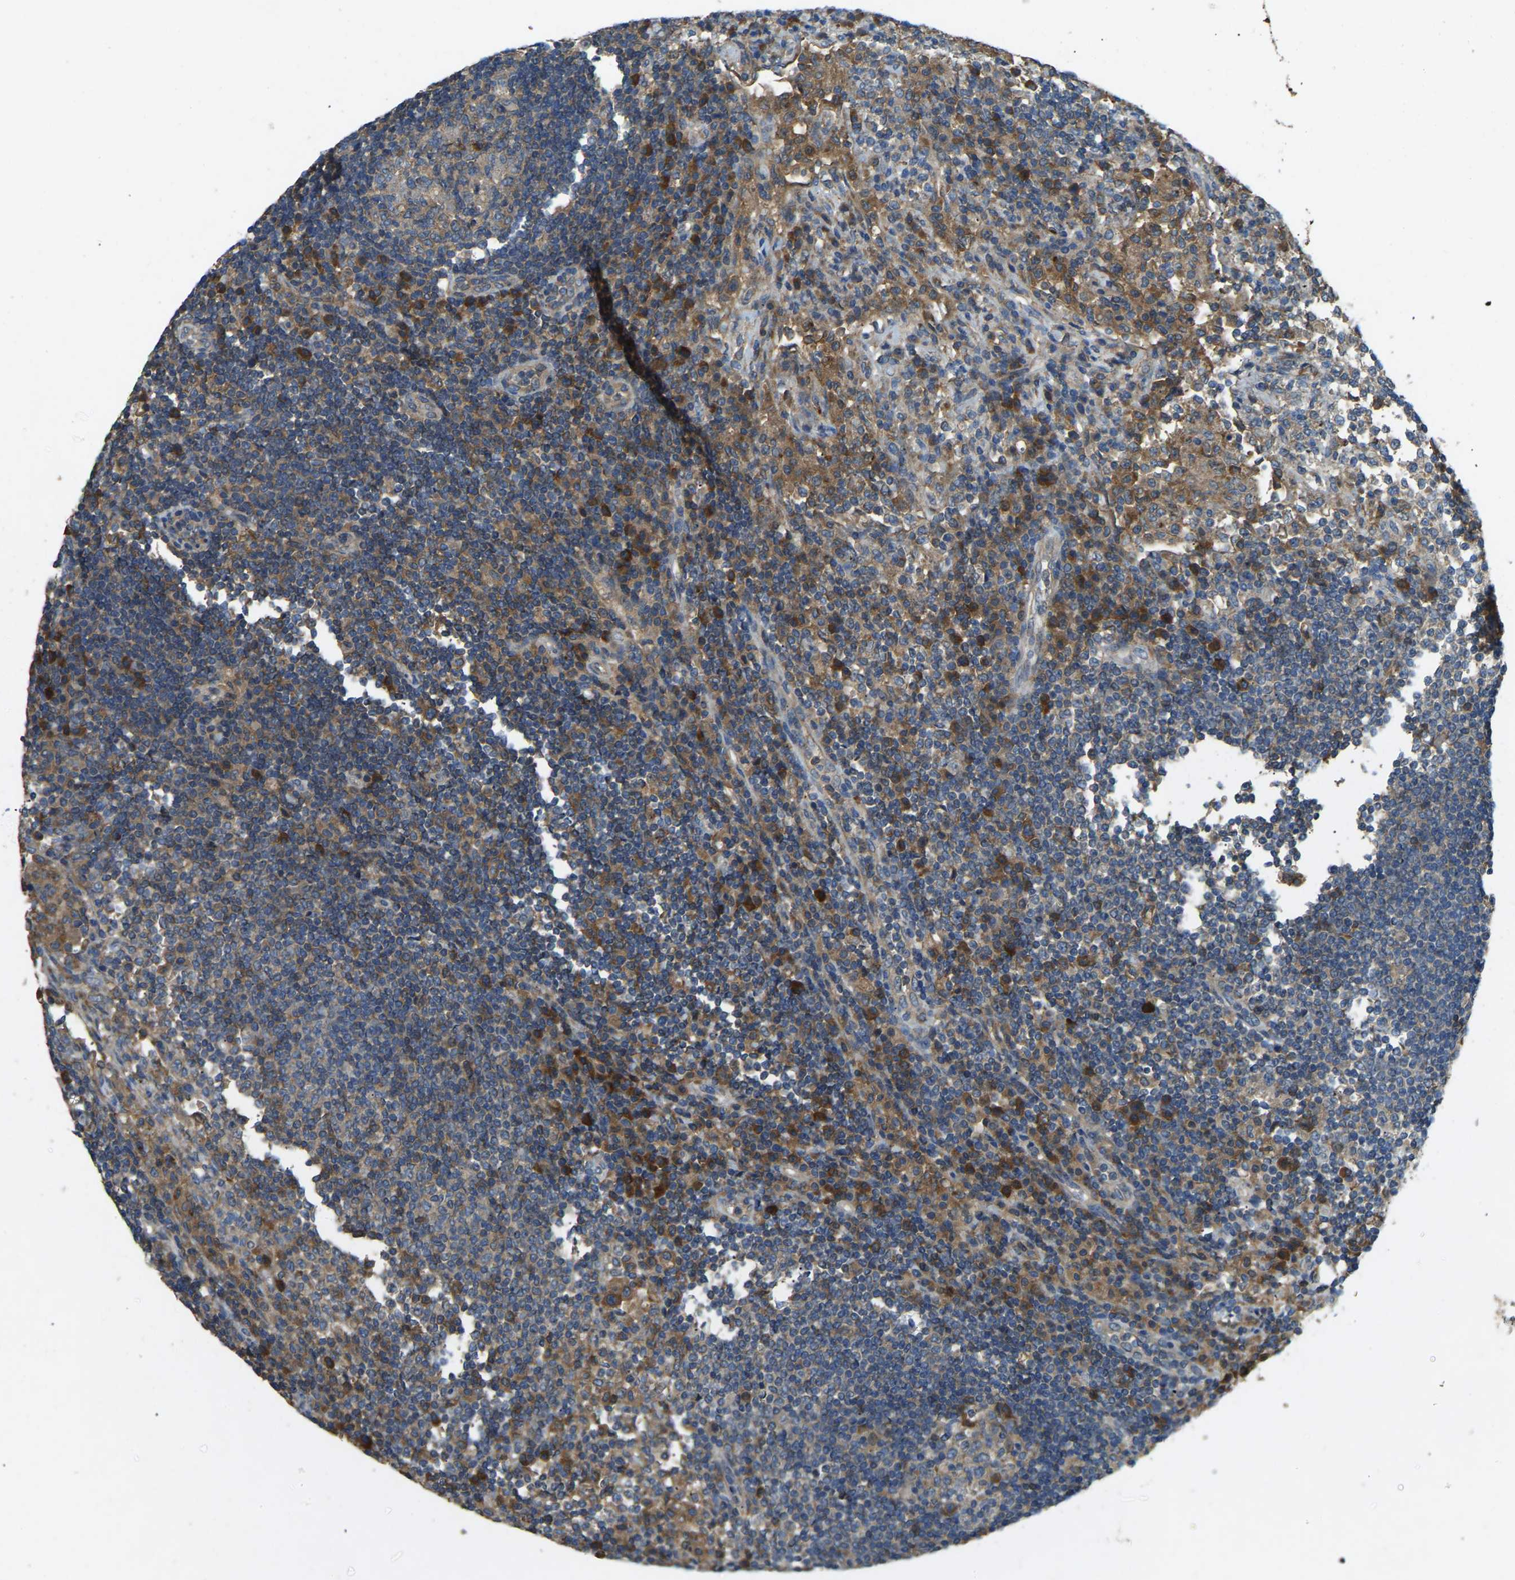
{"staining": {"intensity": "weak", "quantity": "25%-75%", "location": "cytoplasmic/membranous"}, "tissue": "lymph node", "cell_type": "Germinal center cells", "image_type": "normal", "snomed": [{"axis": "morphology", "description": "Normal tissue, NOS"}, {"axis": "topography", "description": "Lymph node"}], "caption": "IHC image of benign human lymph node stained for a protein (brown), which displays low levels of weak cytoplasmic/membranous expression in about 25%-75% of germinal center cells.", "gene": "ATP8B1", "patient": {"sex": "female", "age": 53}}